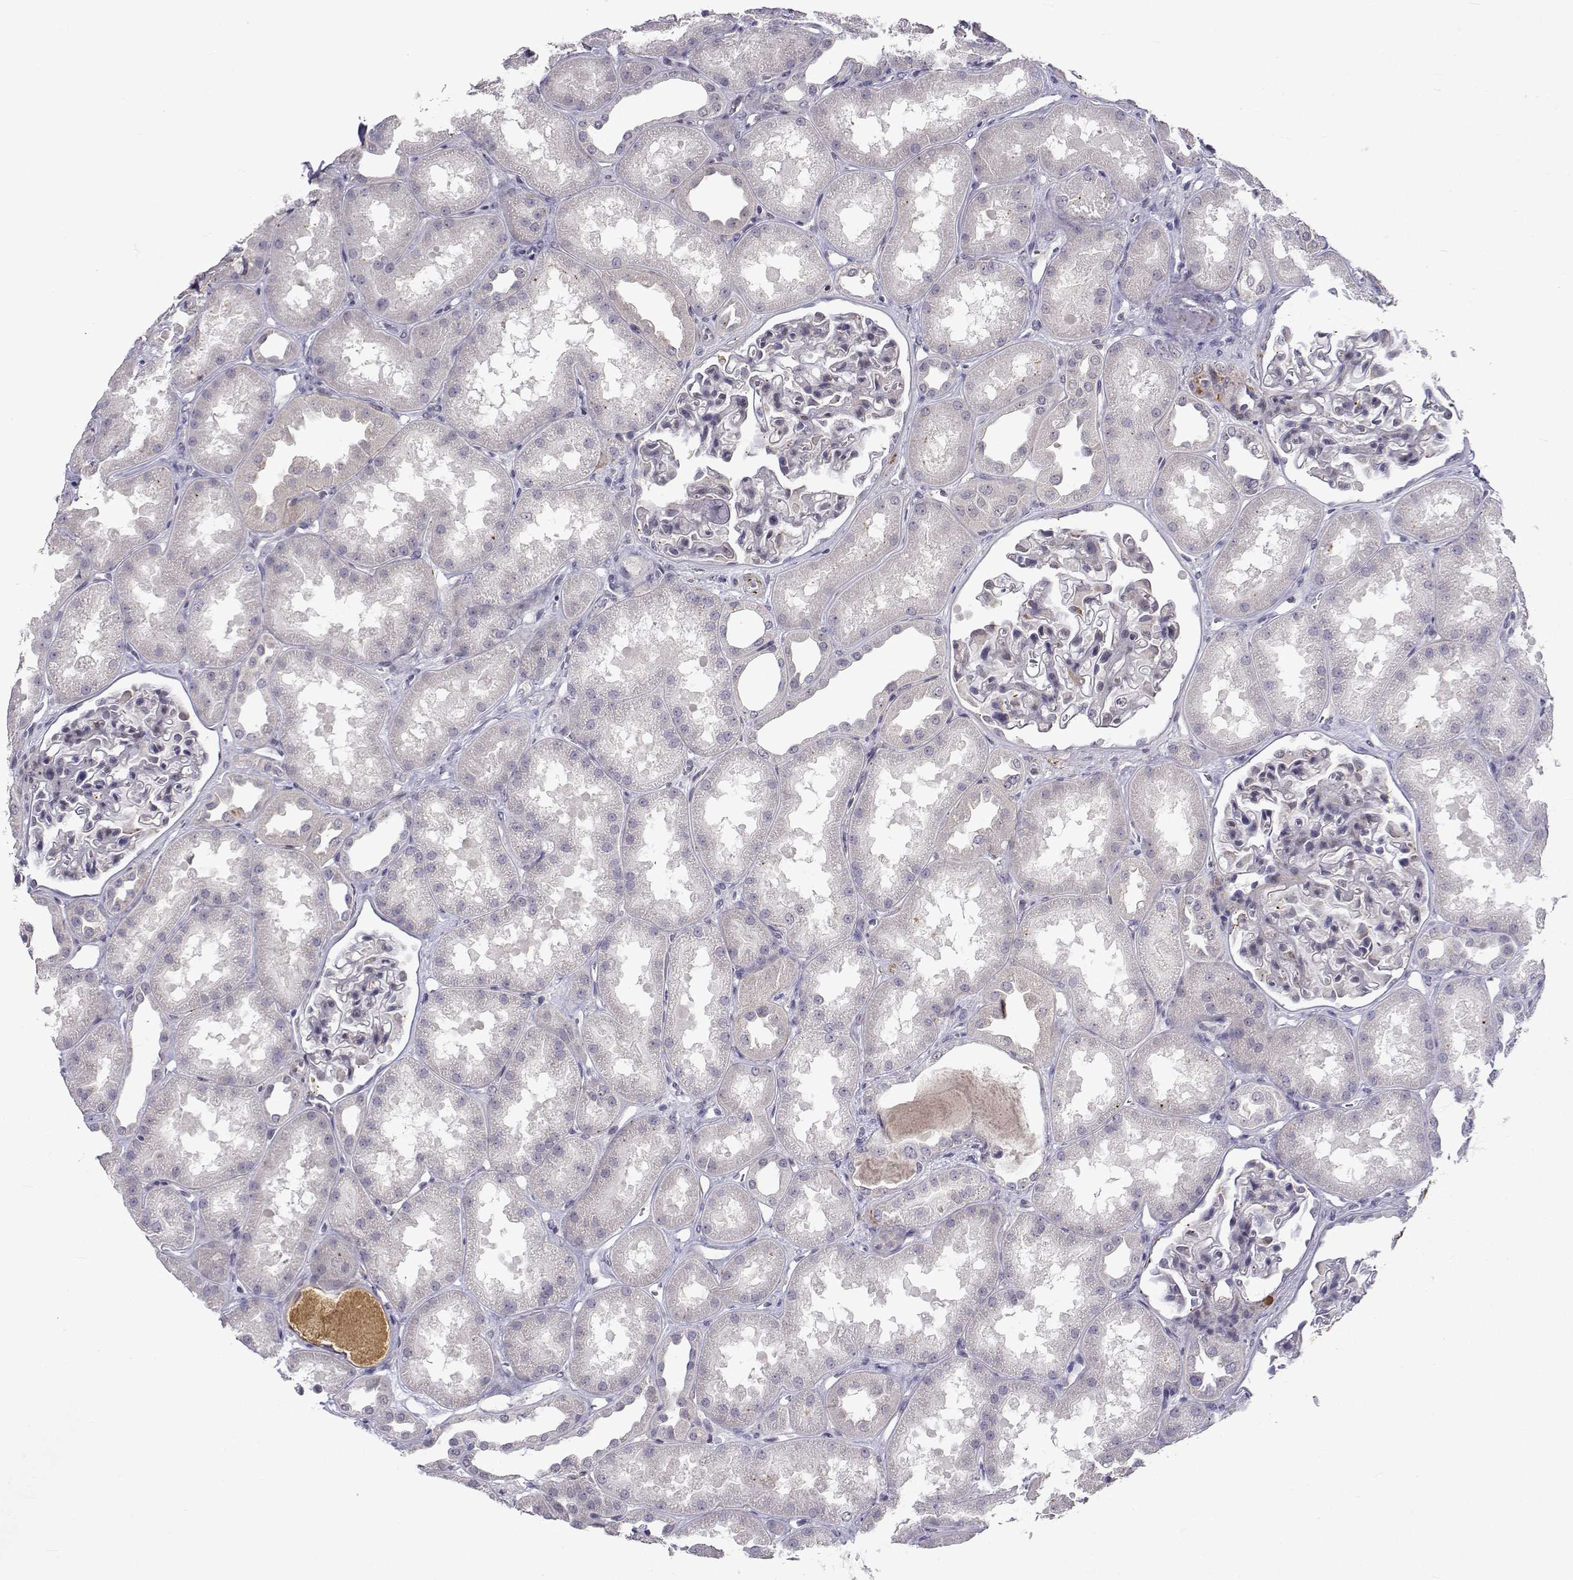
{"staining": {"intensity": "negative", "quantity": "none", "location": "none"}, "tissue": "kidney", "cell_type": "Cells in glomeruli", "image_type": "normal", "snomed": [{"axis": "morphology", "description": "Normal tissue, NOS"}, {"axis": "topography", "description": "Kidney"}], "caption": "IHC image of unremarkable human kidney stained for a protein (brown), which exhibits no expression in cells in glomeruli.", "gene": "SLC6A3", "patient": {"sex": "male", "age": 61}}